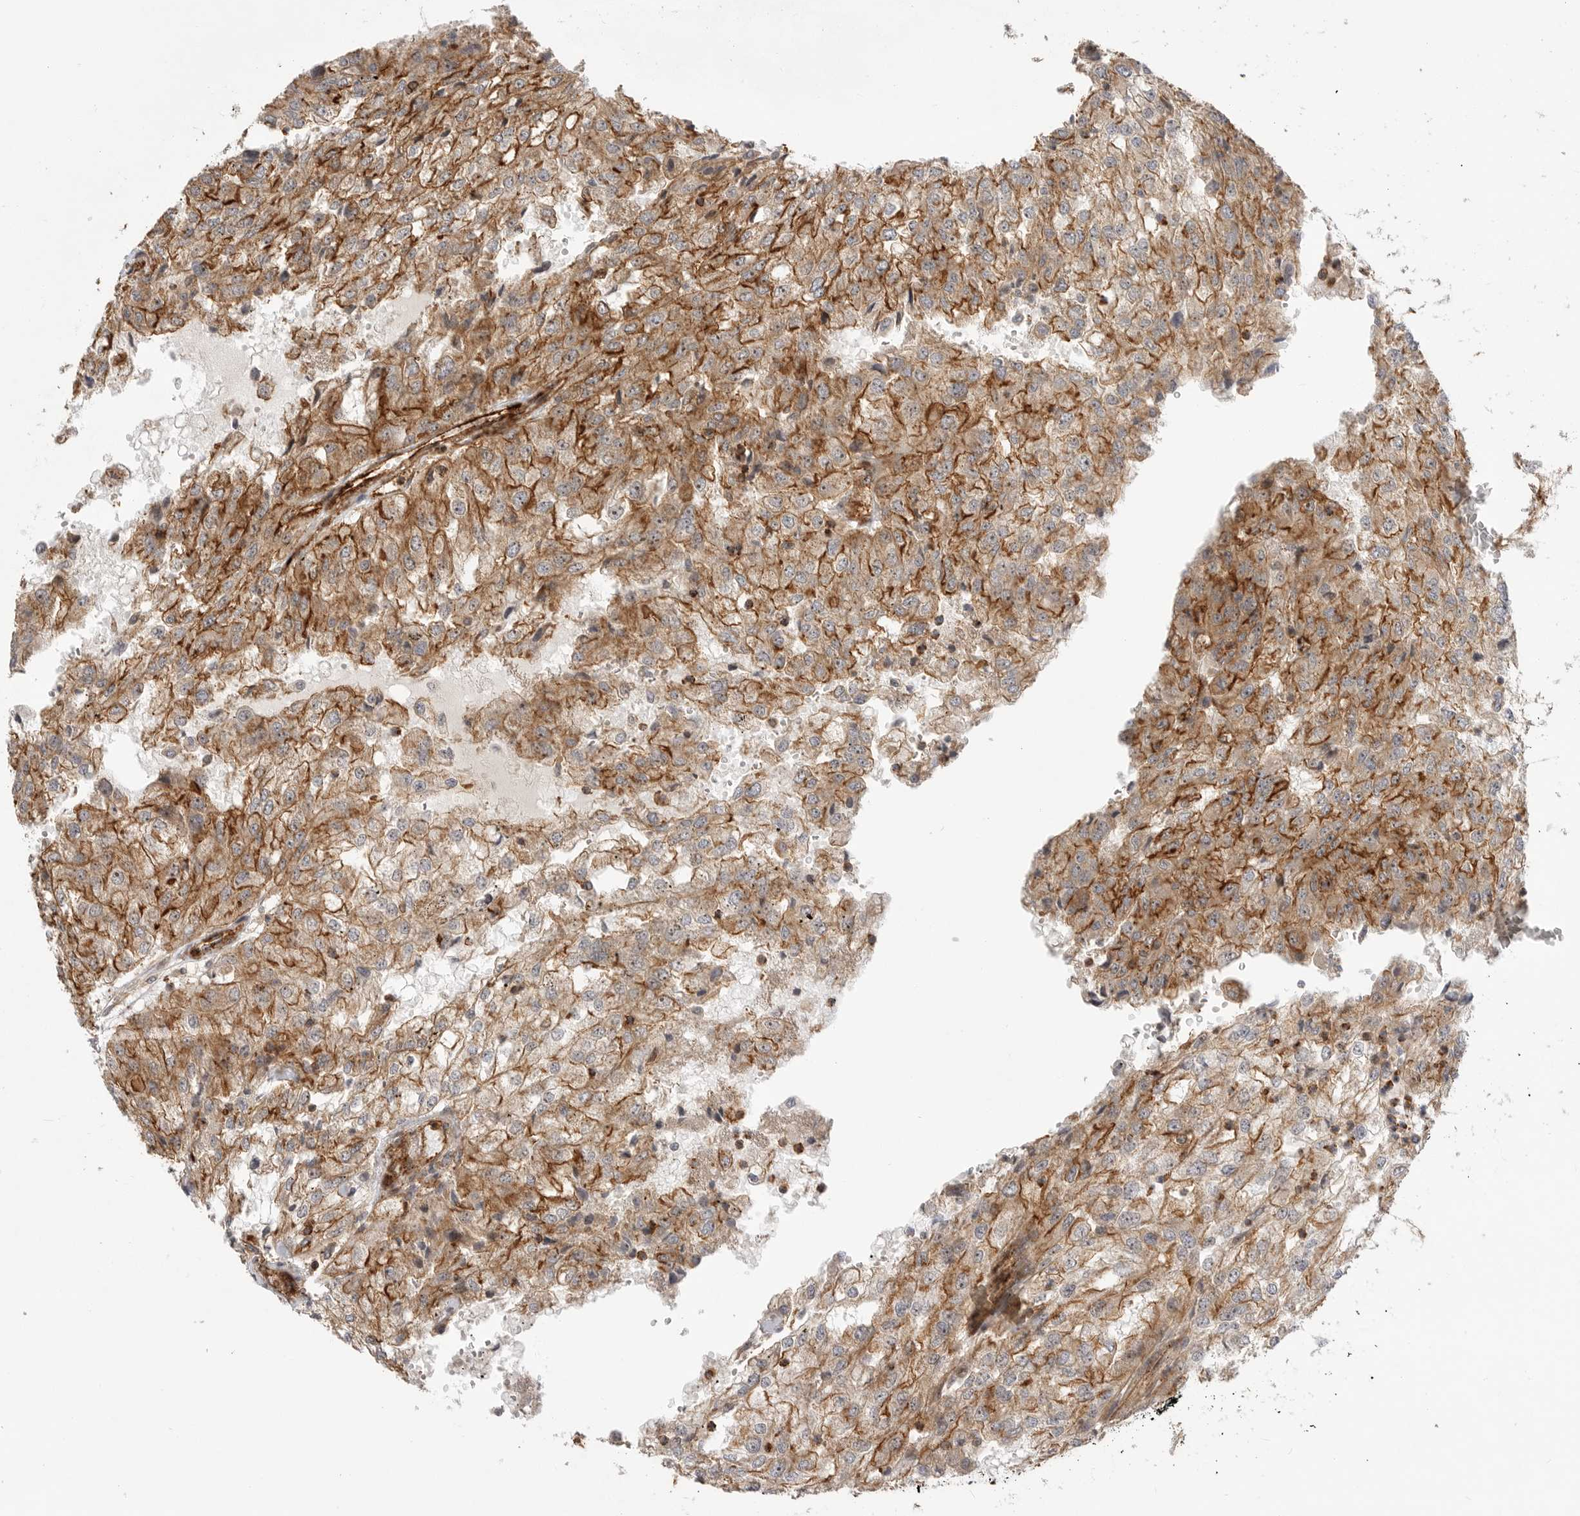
{"staining": {"intensity": "strong", "quantity": ">75%", "location": "cytoplasmic/membranous"}, "tissue": "renal cancer", "cell_type": "Tumor cells", "image_type": "cancer", "snomed": [{"axis": "morphology", "description": "Adenocarcinoma, NOS"}, {"axis": "topography", "description": "Kidney"}], "caption": "Immunohistochemical staining of renal cancer shows high levels of strong cytoplasmic/membranous expression in approximately >75% of tumor cells.", "gene": "GPATCH2", "patient": {"sex": "female", "age": 54}}